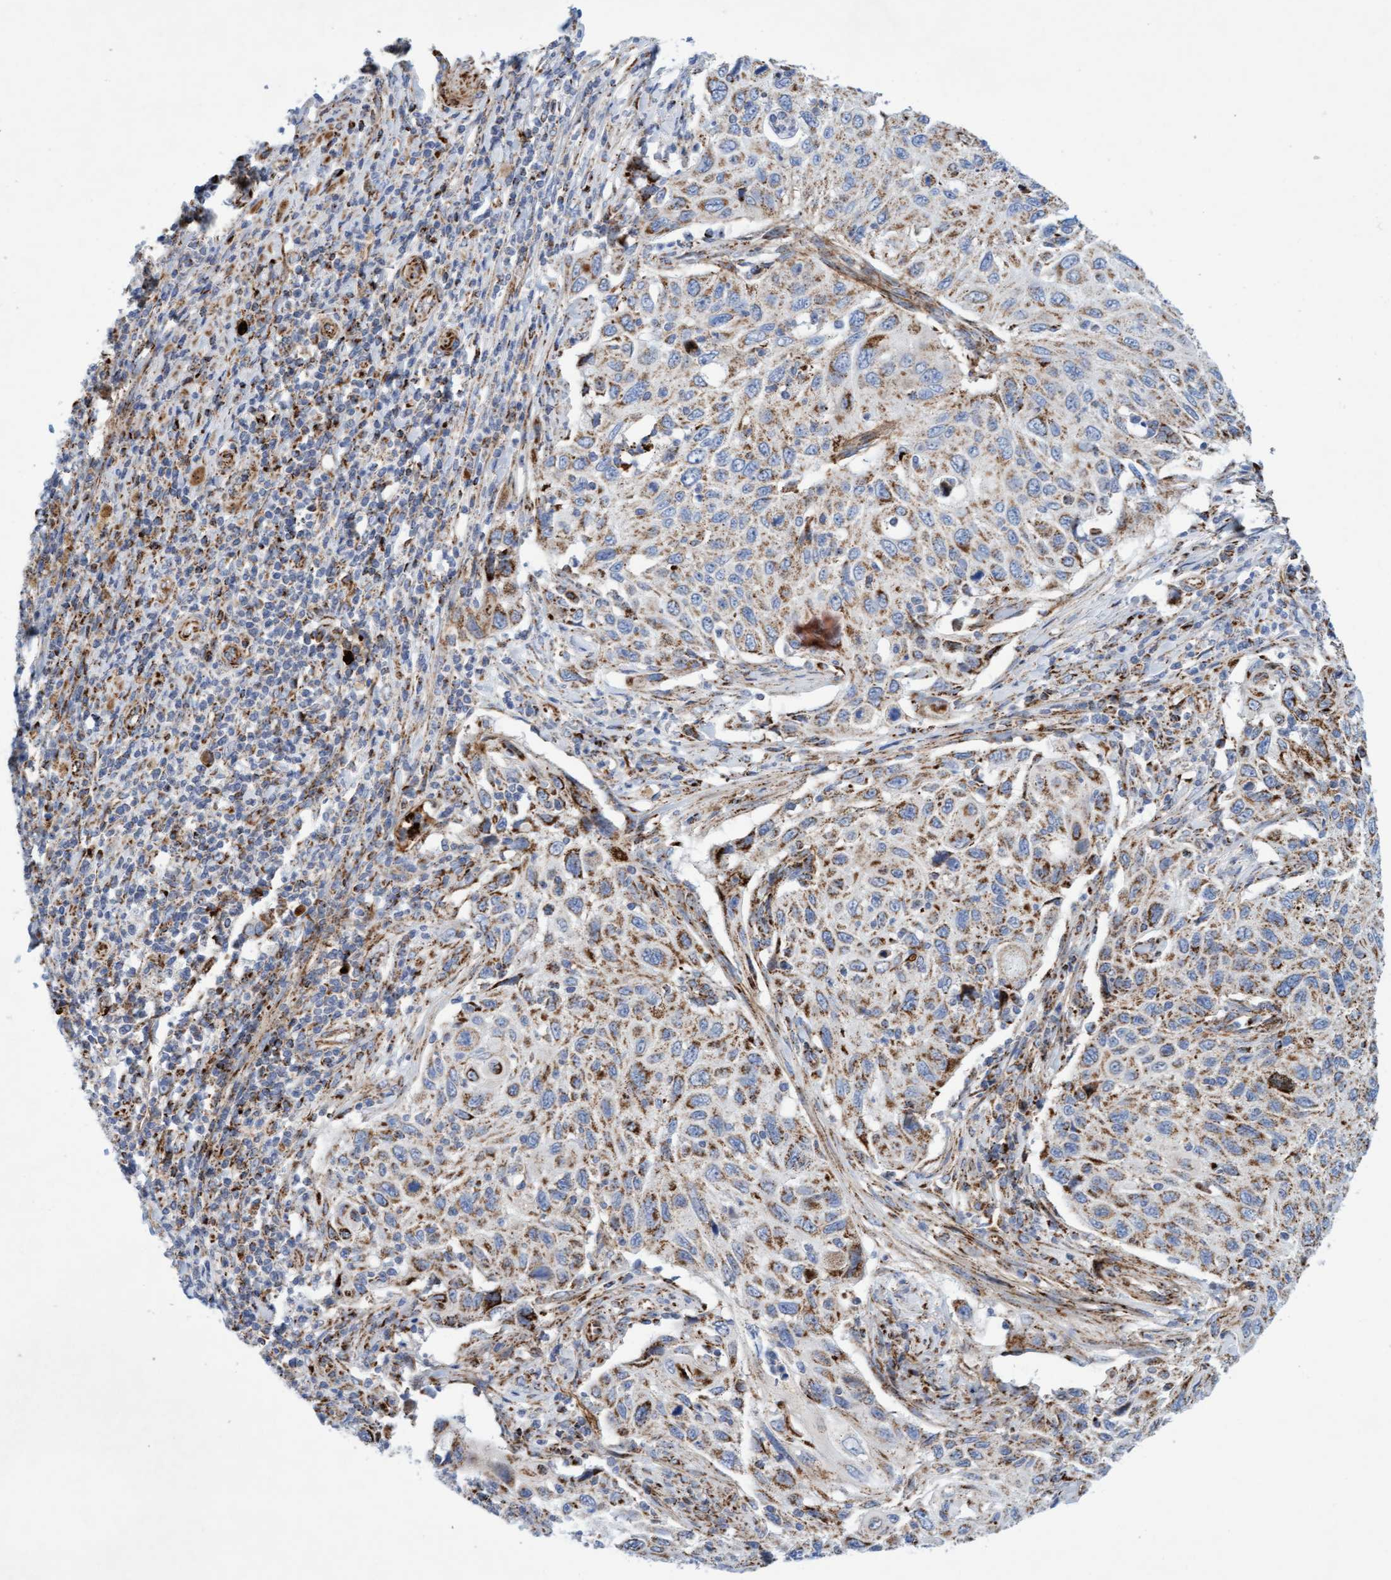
{"staining": {"intensity": "moderate", "quantity": ">75%", "location": "cytoplasmic/membranous"}, "tissue": "cervical cancer", "cell_type": "Tumor cells", "image_type": "cancer", "snomed": [{"axis": "morphology", "description": "Squamous cell carcinoma, NOS"}, {"axis": "topography", "description": "Cervix"}], "caption": "Protein staining displays moderate cytoplasmic/membranous expression in about >75% of tumor cells in cervical cancer (squamous cell carcinoma). (DAB IHC, brown staining for protein, blue staining for nuclei).", "gene": "GGTA1", "patient": {"sex": "female", "age": 70}}